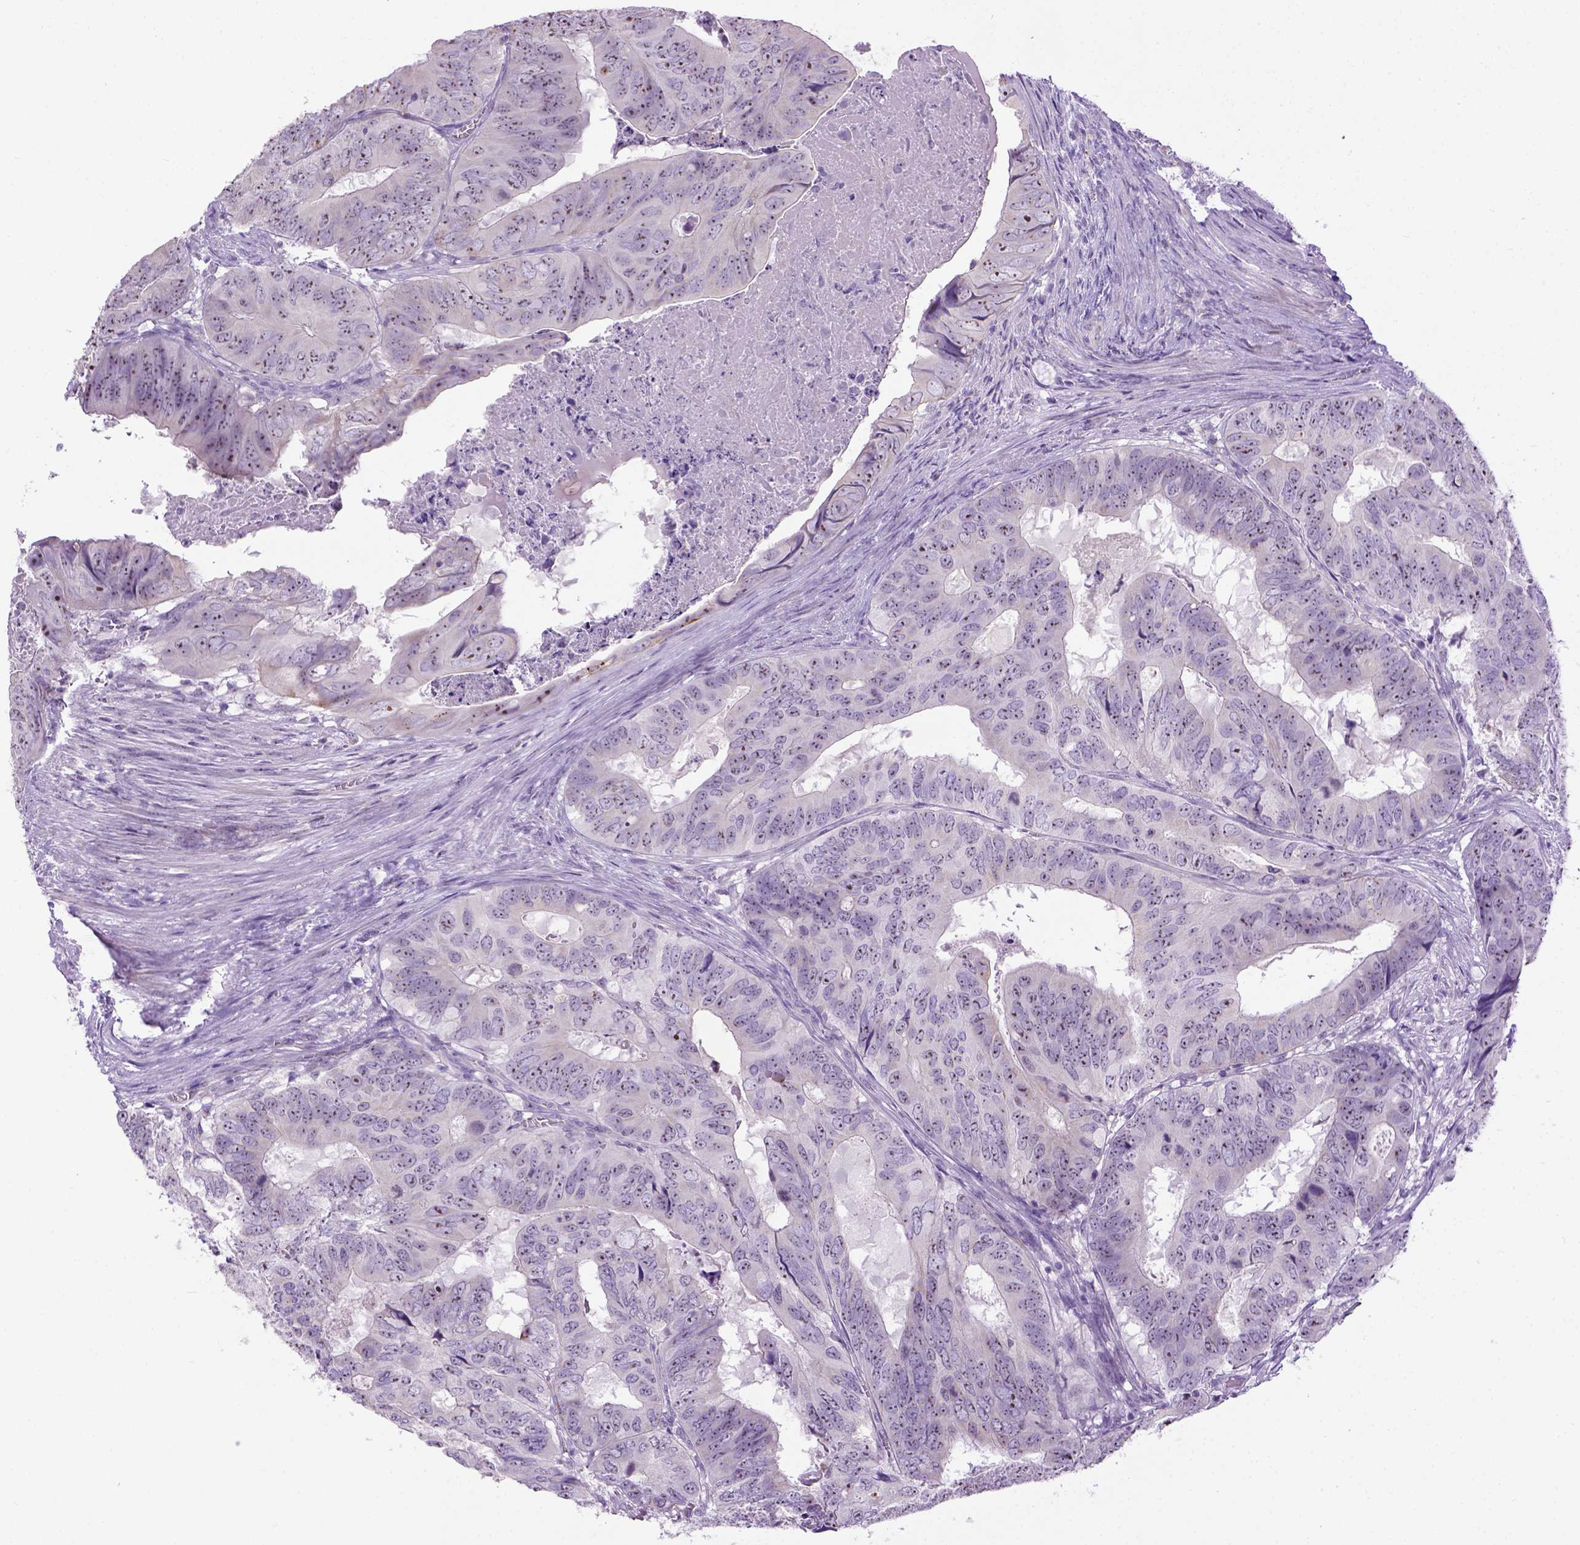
{"staining": {"intensity": "moderate", "quantity": ">75%", "location": "nuclear"}, "tissue": "colorectal cancer", "cell_type": "Tumor cells", "image_type": "cancer", "snomed": [{"axis": "morphology", "description": "Adenocarcinoma, NOS"}, {"axis": "topography", "description": "Colon"}], "caption": "Colorectal adenocarcinoma stained with immunohistochemistry demonstrates moderate nuclear expression in approximately >75% of tumor cells.", "gene": "UTP4", "patient": {"sex": "male", "age": 79}}